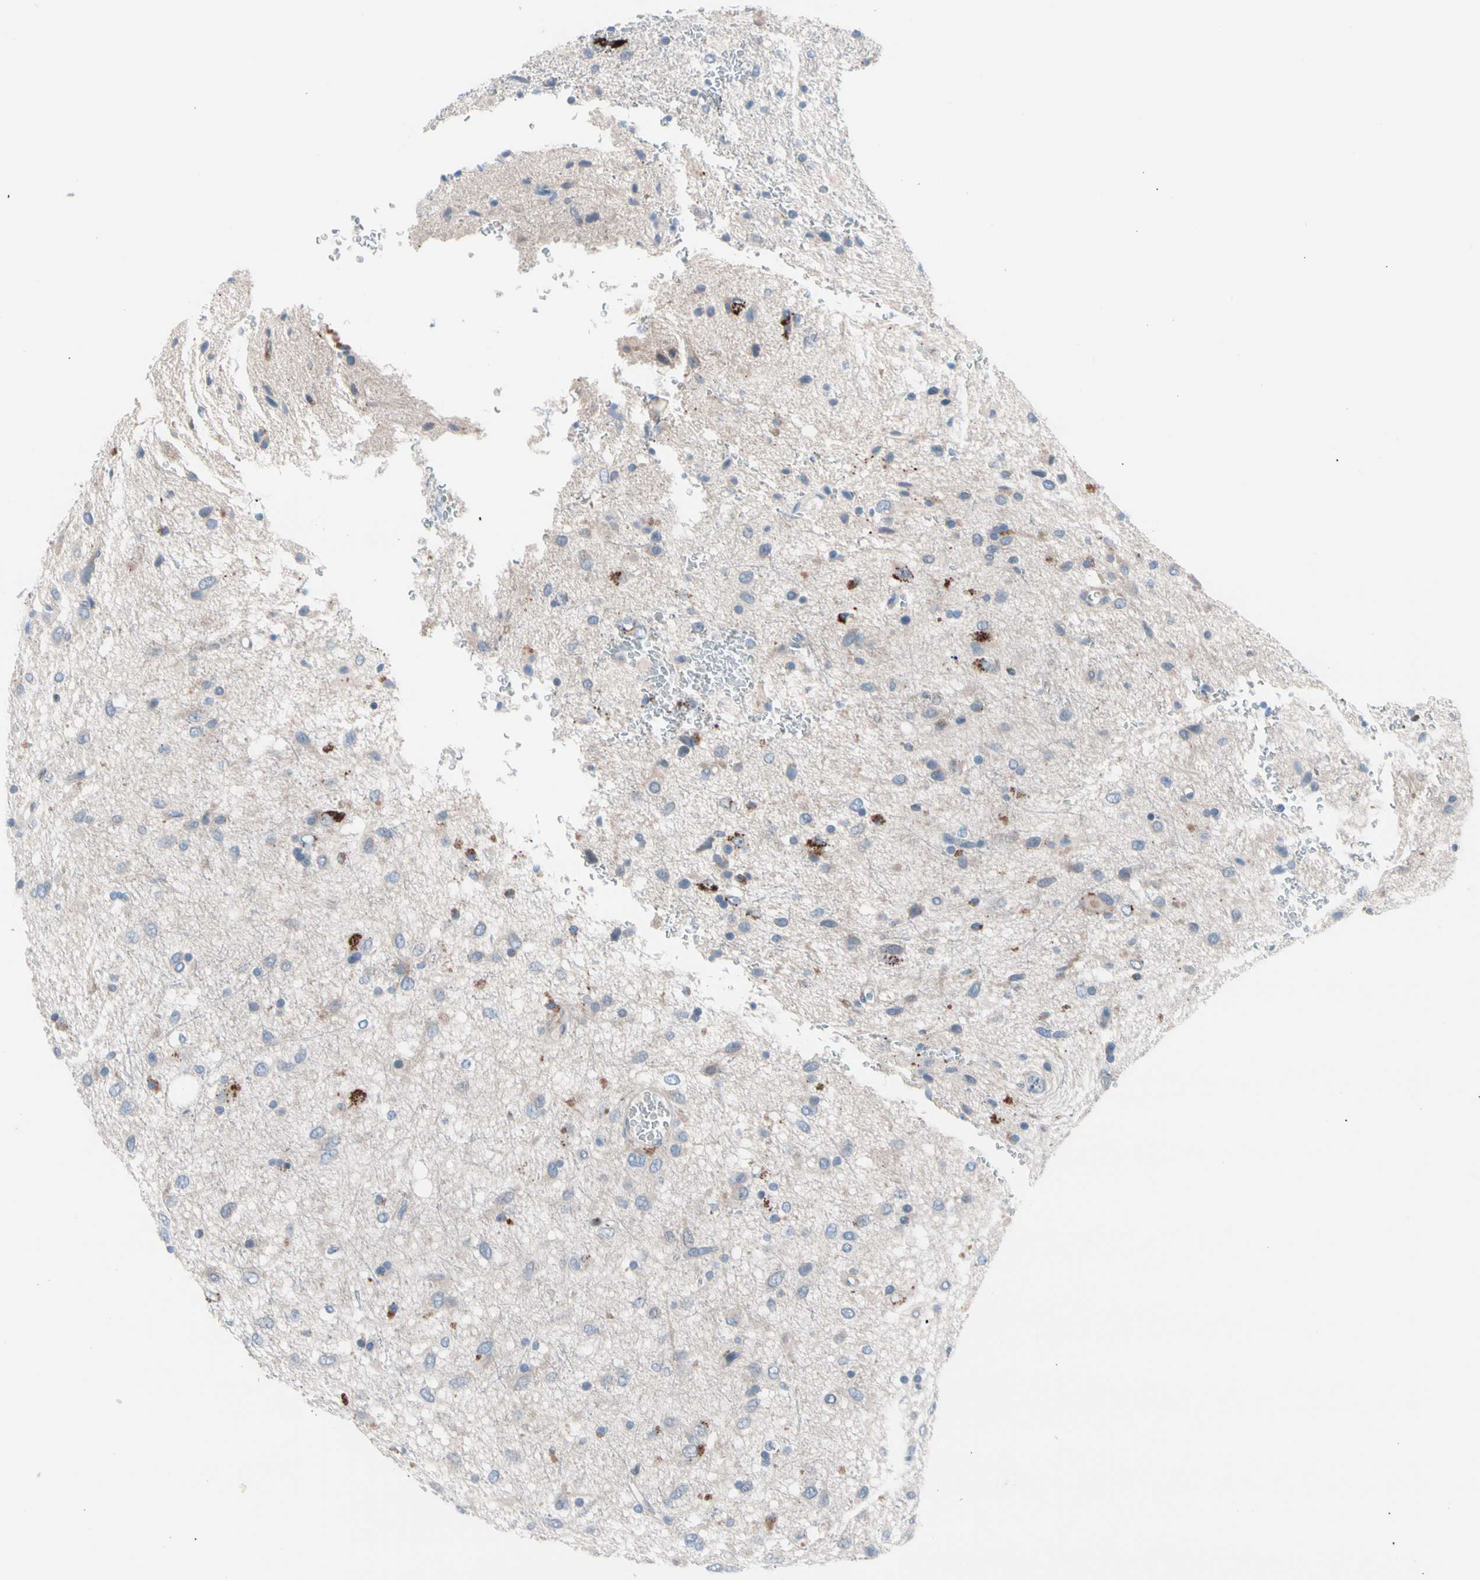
{"staining": {"intensity": "moderate", "quantity": "<25%", "location": "cytoplasmic/membranous"}, "tissue": "glioma", "cell_type": "Tumor cells", "image_type": "cancer", "snomed": [{"axis": "morphology", "description": "Glioma, malignant, Low grade"}, {"axis": "topography", "description": "Brain"}], "caption": "Immunohistochemical staining of human glioma displays low levels of moderate cytoplasmic/membranous protein staining in about <25% of tumor cells.", "gene": "CASQ1", "patient": {"sex": "male", "age": 77}}